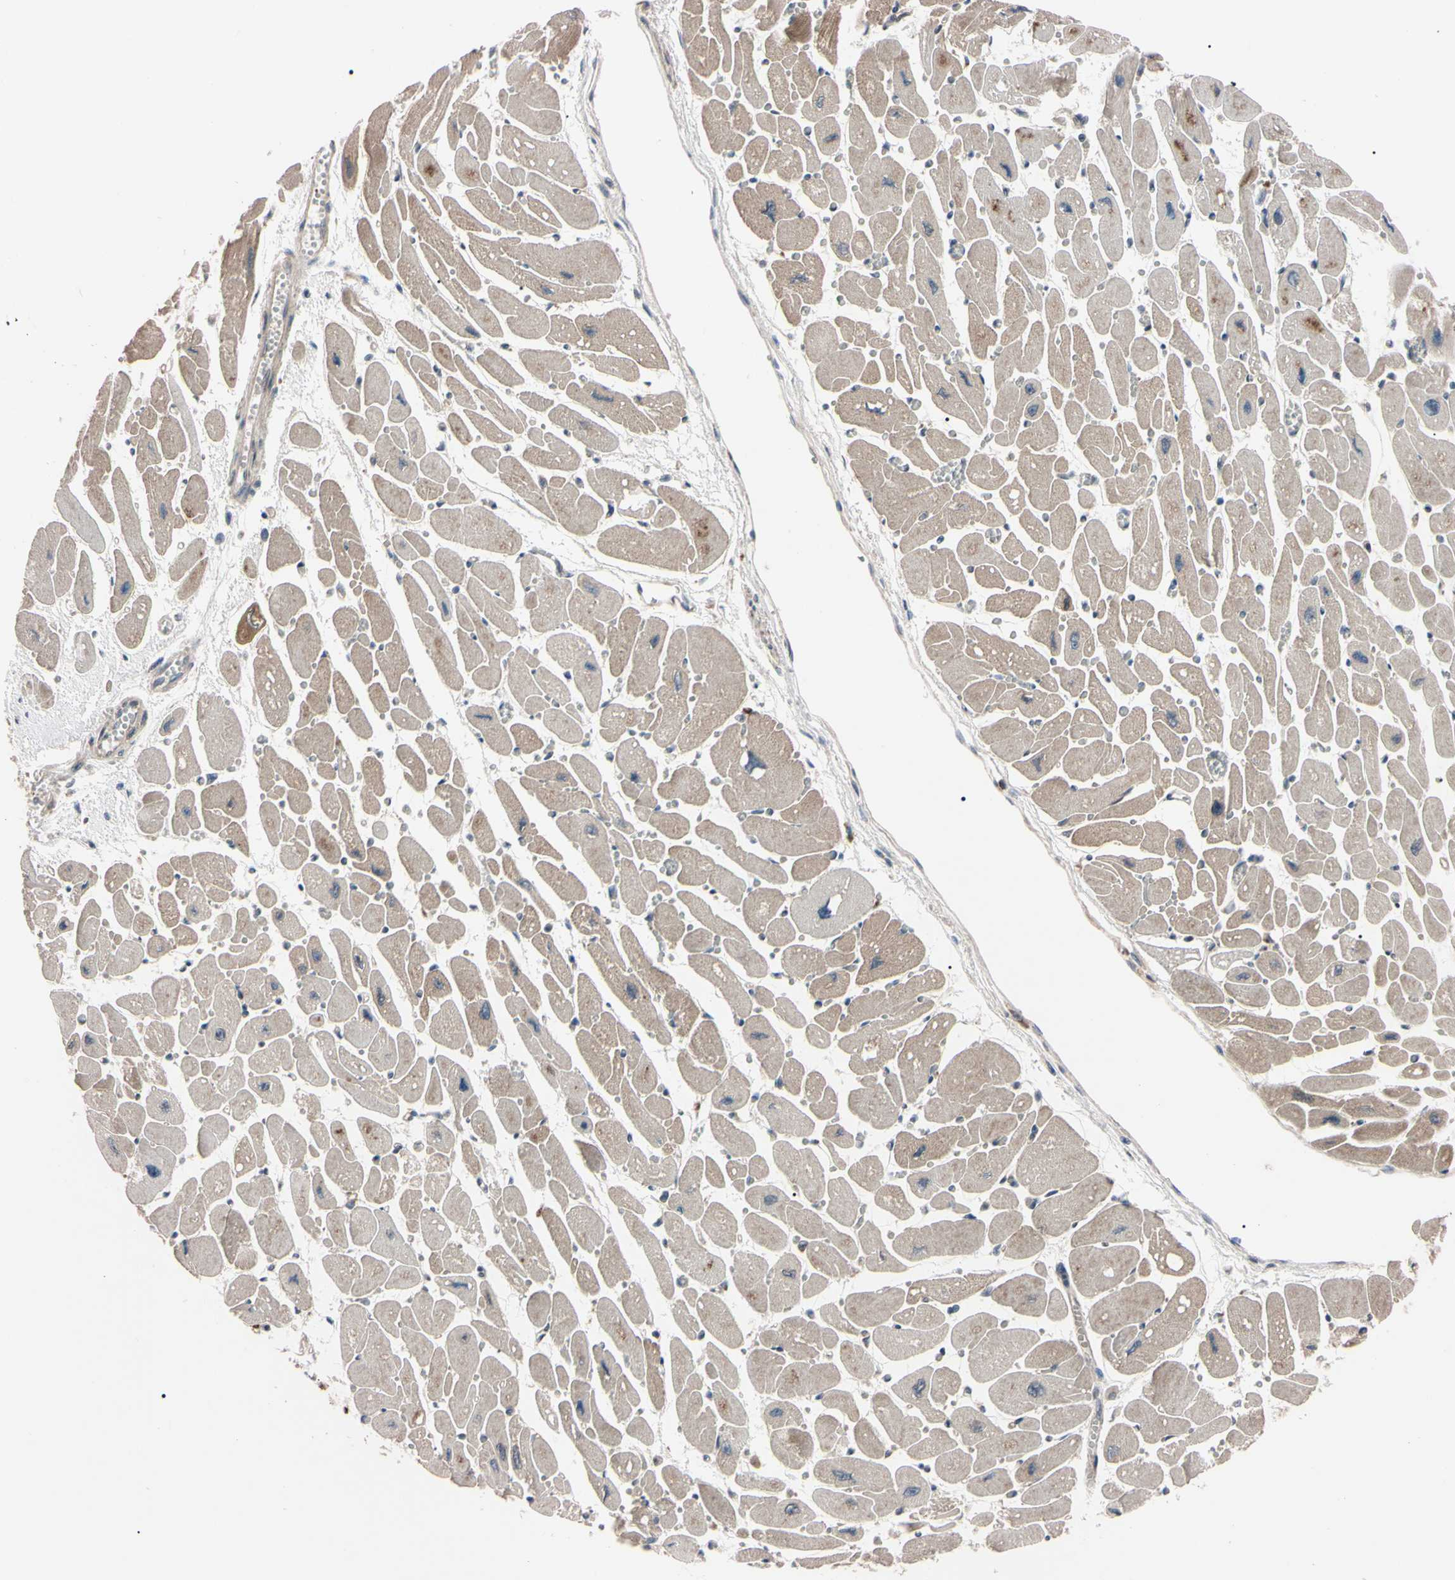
{"staining": {"intensity": "weak", "quantity": "25%-75%", "location": "cytoplasmic/membranous"}, "tissue": "heart muscle", "cell_type": "Cardiomyocytes", "image_type": "normal", "snomed": [{"axis": "morphology", "description": "Normal tissue, NOS"}, {"axis": "topography", "description": "Heart"}], "caption": "Brown immunohistochemical staining in benign heart muscle exhibits weak cytoplasmic/membranous staining in approximately 25%-75% of cardiomyocytes.", "gene": "TNFRSF1A", "patient": {"sex": "female", "age": 54}}